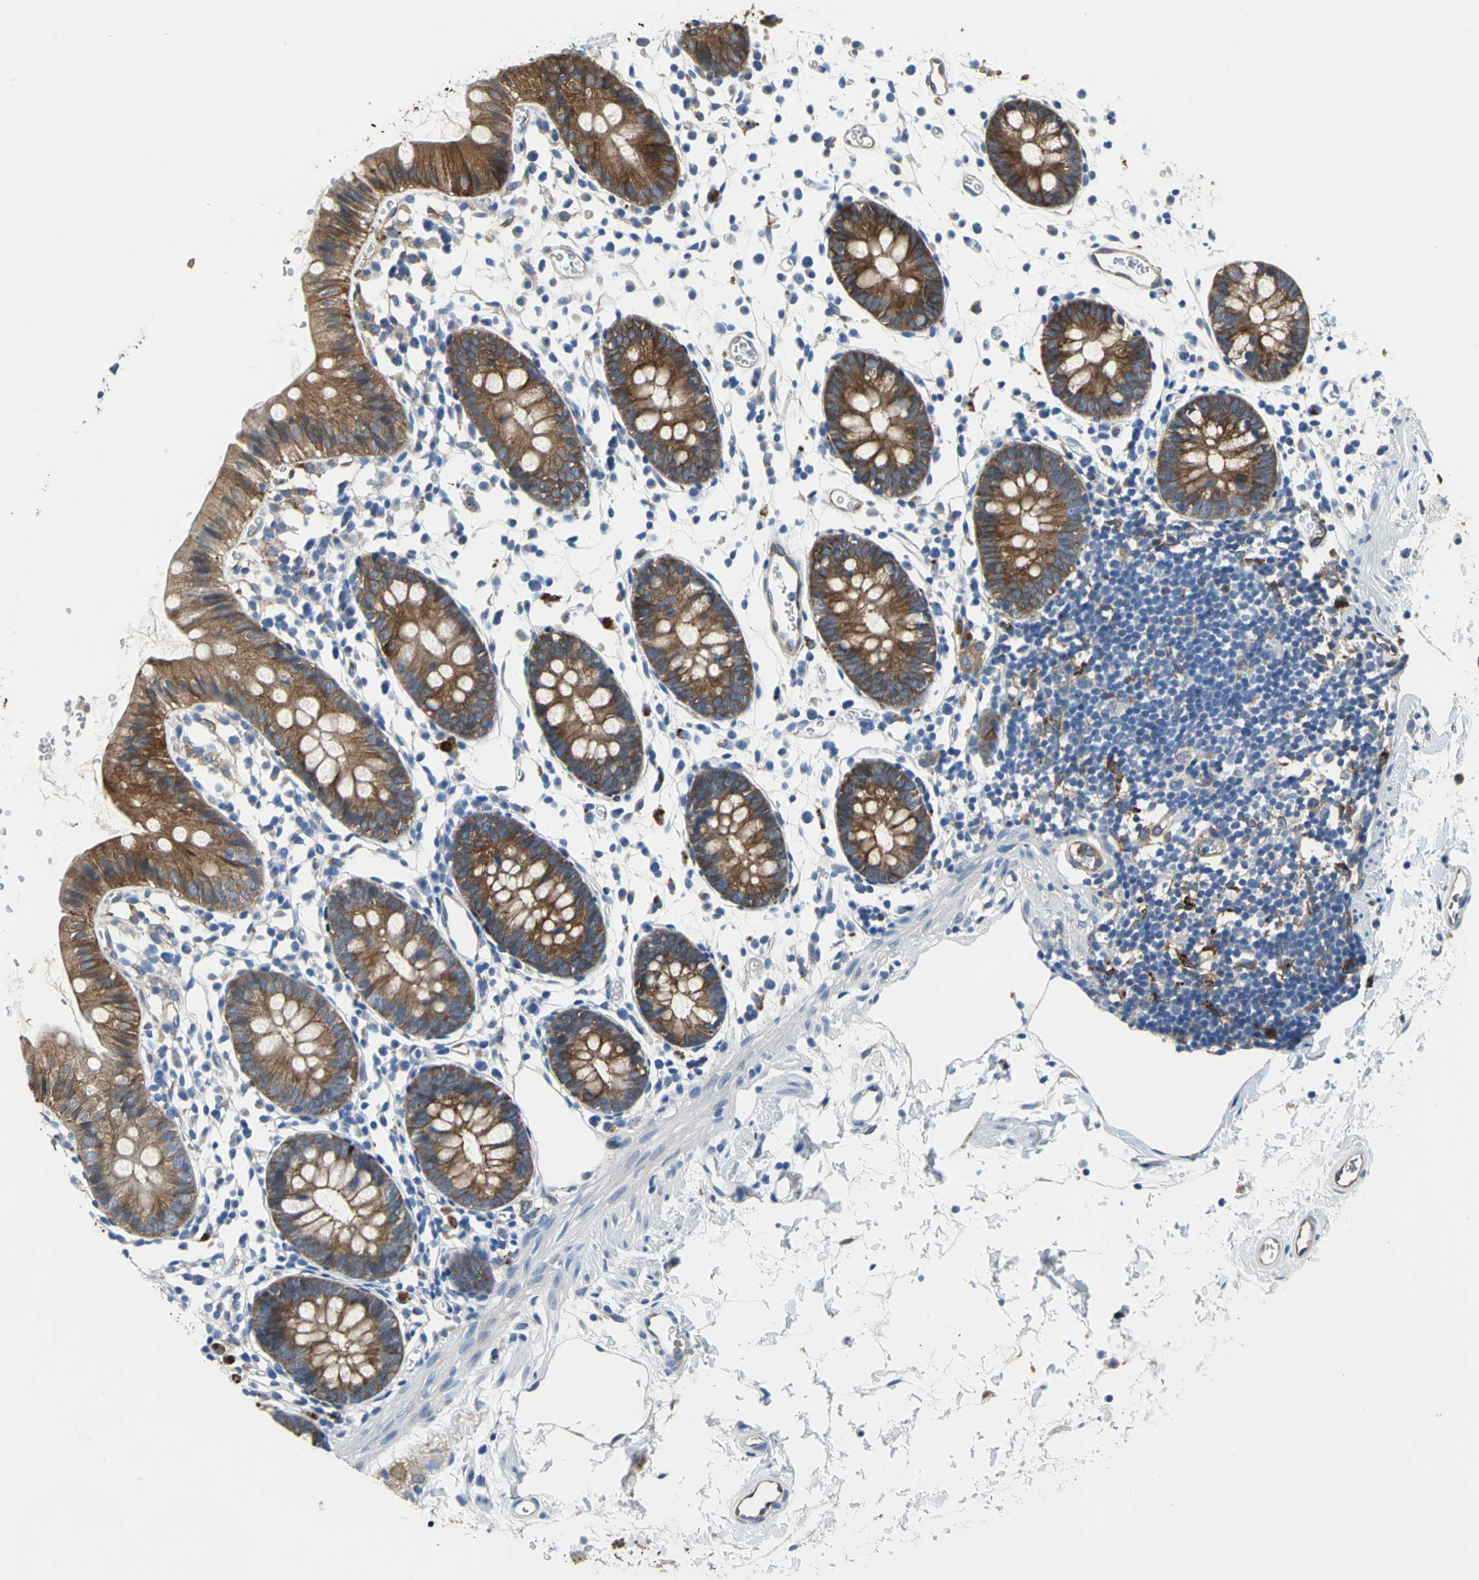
{"staining": {"intensity": "negative", "quantity": "none", "location": "none"}, "tissue": "colon", "cell_type": "Endothelial cells", "image_type": "normal", "snomed": [{"axis": "morphology", "description": "Normal tissue, NOS"}, {"axis": "topography", "description": "Colon"}], "caption": "This image is of benign colon stained with IHC to label a protein in brown with the nuclei are counter-stained blue. There is no staining in endothelial cells. The staining was performed using DAB (3,3'-diaminobenzidine) to visualize the protein expression in brown, while the nuclei were stained in blue with hematoxylin (Magnification: 20x).", "gene": "ENSG00000285130", "patient": {"sex": "male", "age": 14}}